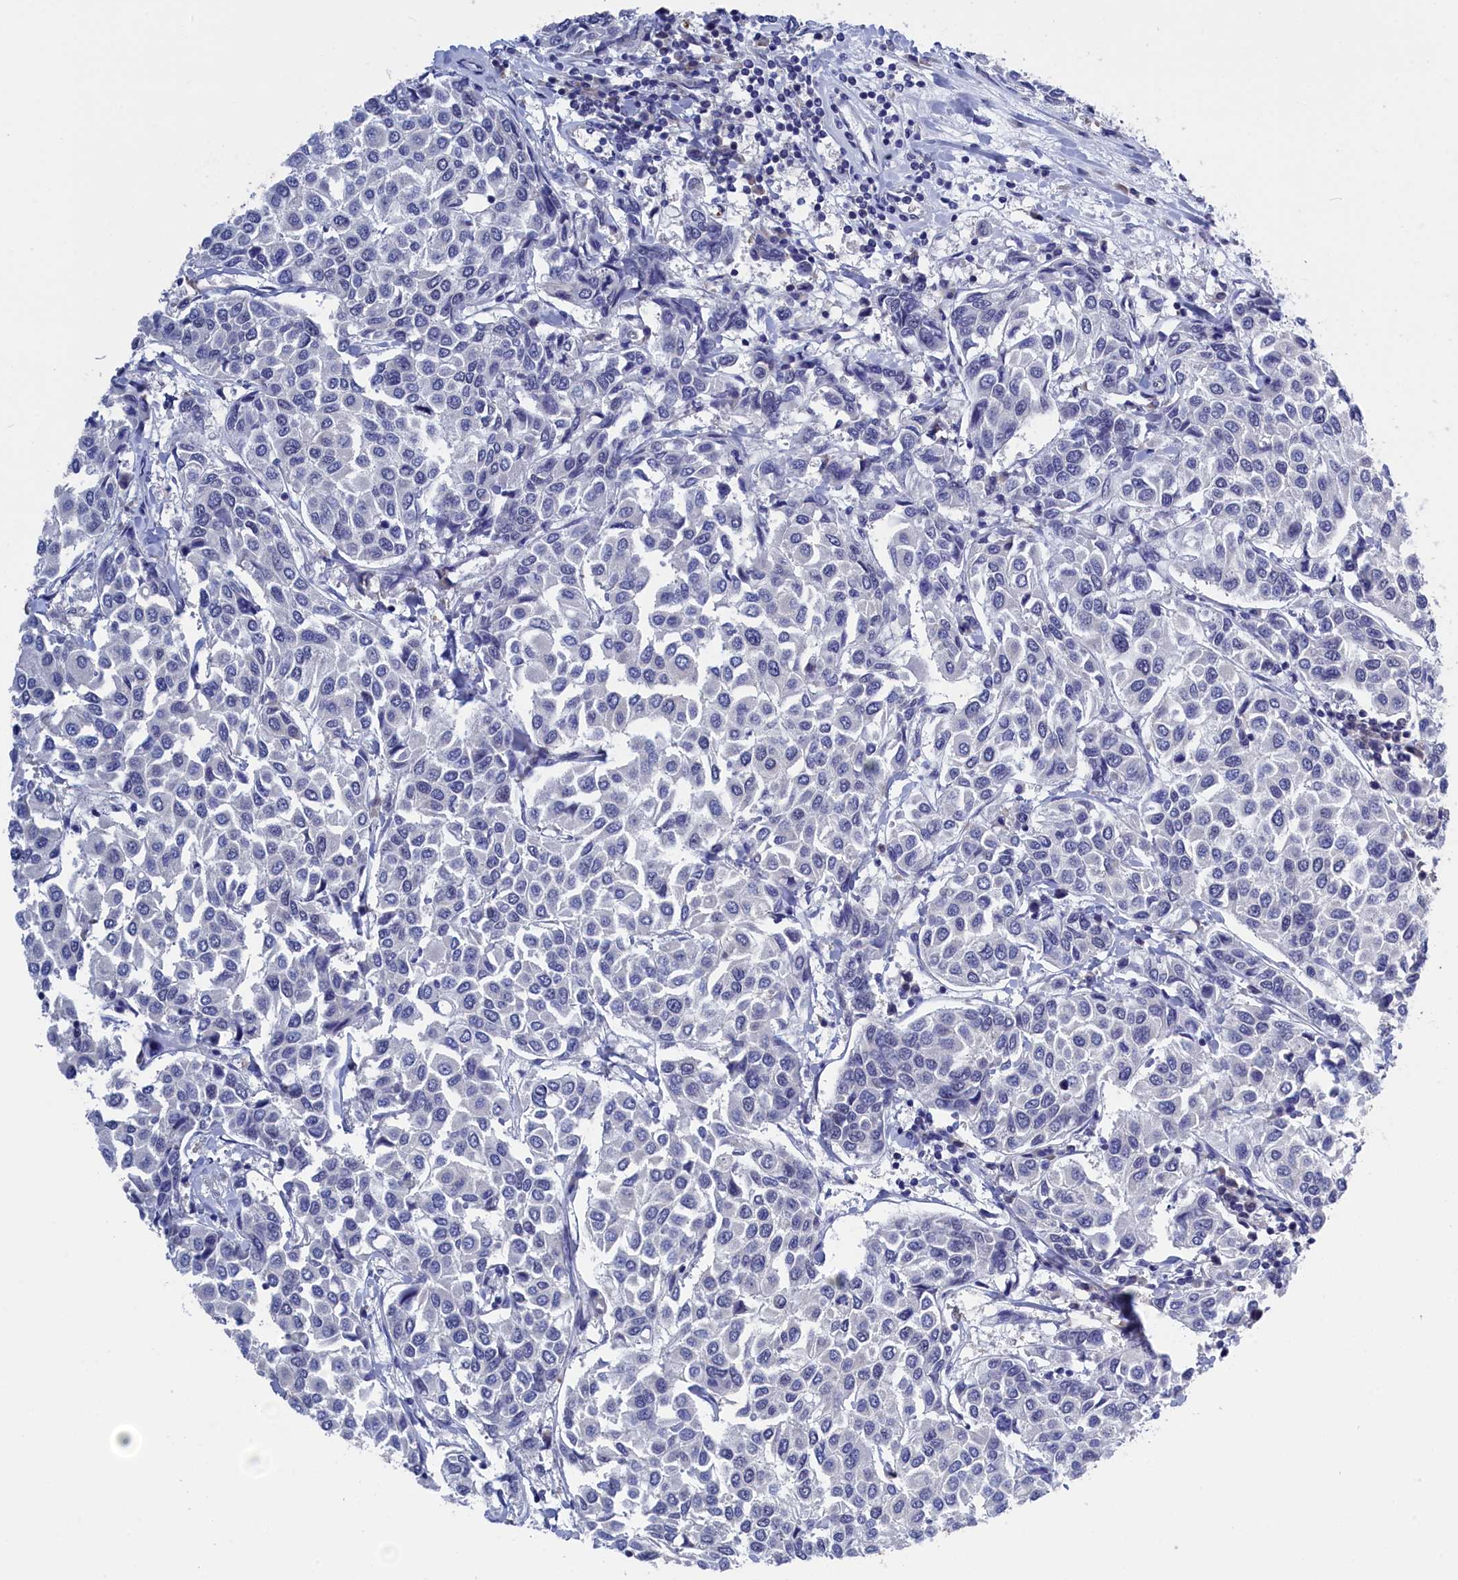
{"staining": {"intensity": "negative", "quantity": "none", "location": "none"}, "tissue": "breast cancer", "cell_type": "Tumor cells", "image_type": "cancer", "snomed": [{"axis": "morphology", "description": "Duct carcinoma"}, {"axis": "topography", "description": "Breast"}], "caption": "There is no significant staining in tumor cells of breast cancer (intraductal carcinoma).", "gene": "PGP", "patient": {"sex": "female", "age": 55}}